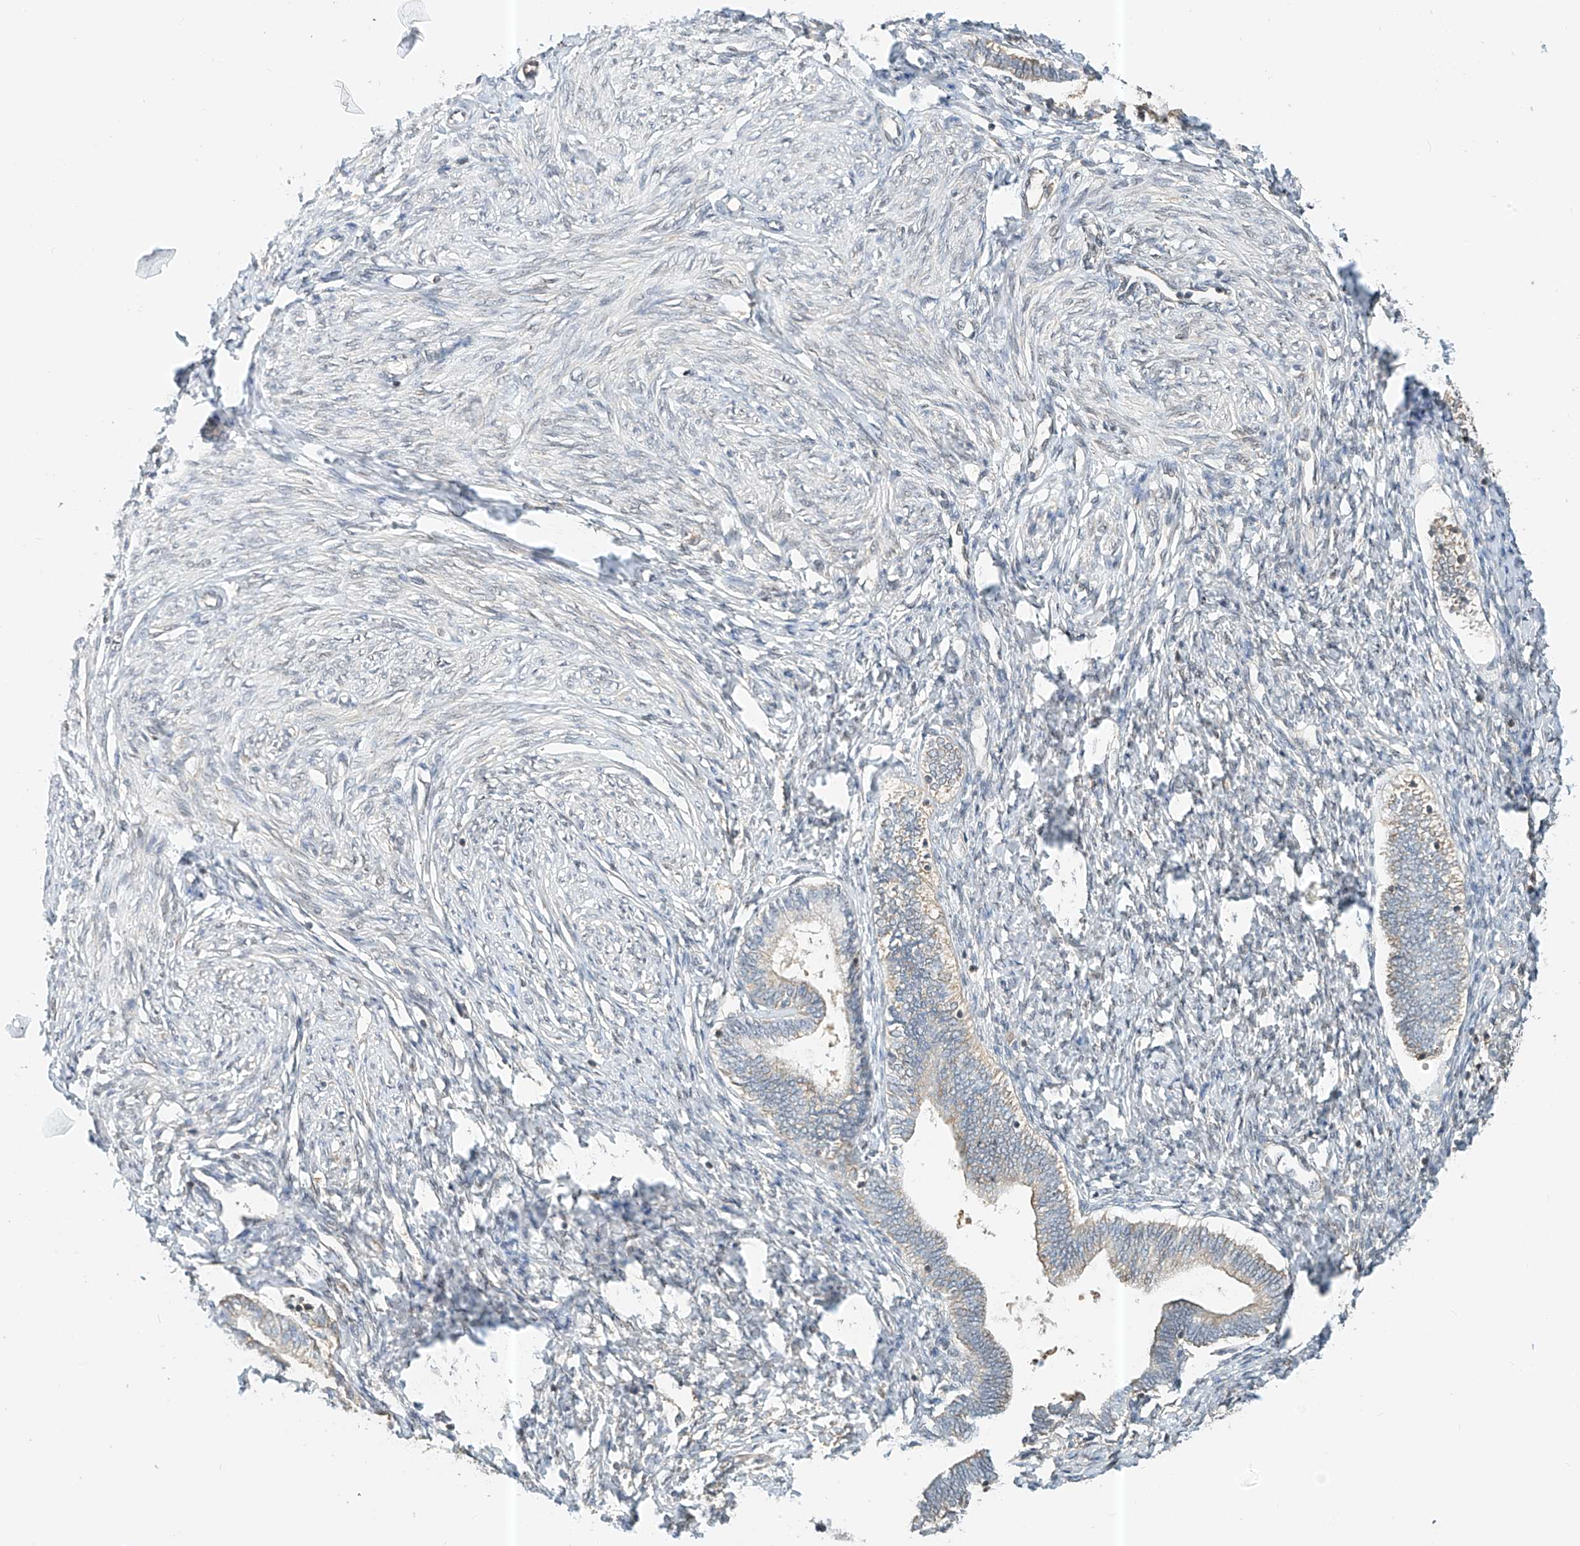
{"staining": {"intensity": "weak", "quantity": "<25%", "location": "cytoplasmic/membranous"}, "tissue": "endometrium", "cell_type": "Cells in endometrial stroma", "image_type": "normal", "snomed": [{"axis": "morphology", "description": "Normal tissue, NOS"}, {"axis": "topography", "description": "Endometrium"}], "caption": "Unremarkable endometrium was stained to show a protein in brown. There is no significant staining in cells in endometrial stroma.", "gene": "PPA2", "patient": {"sex": "female", "age": 72}}